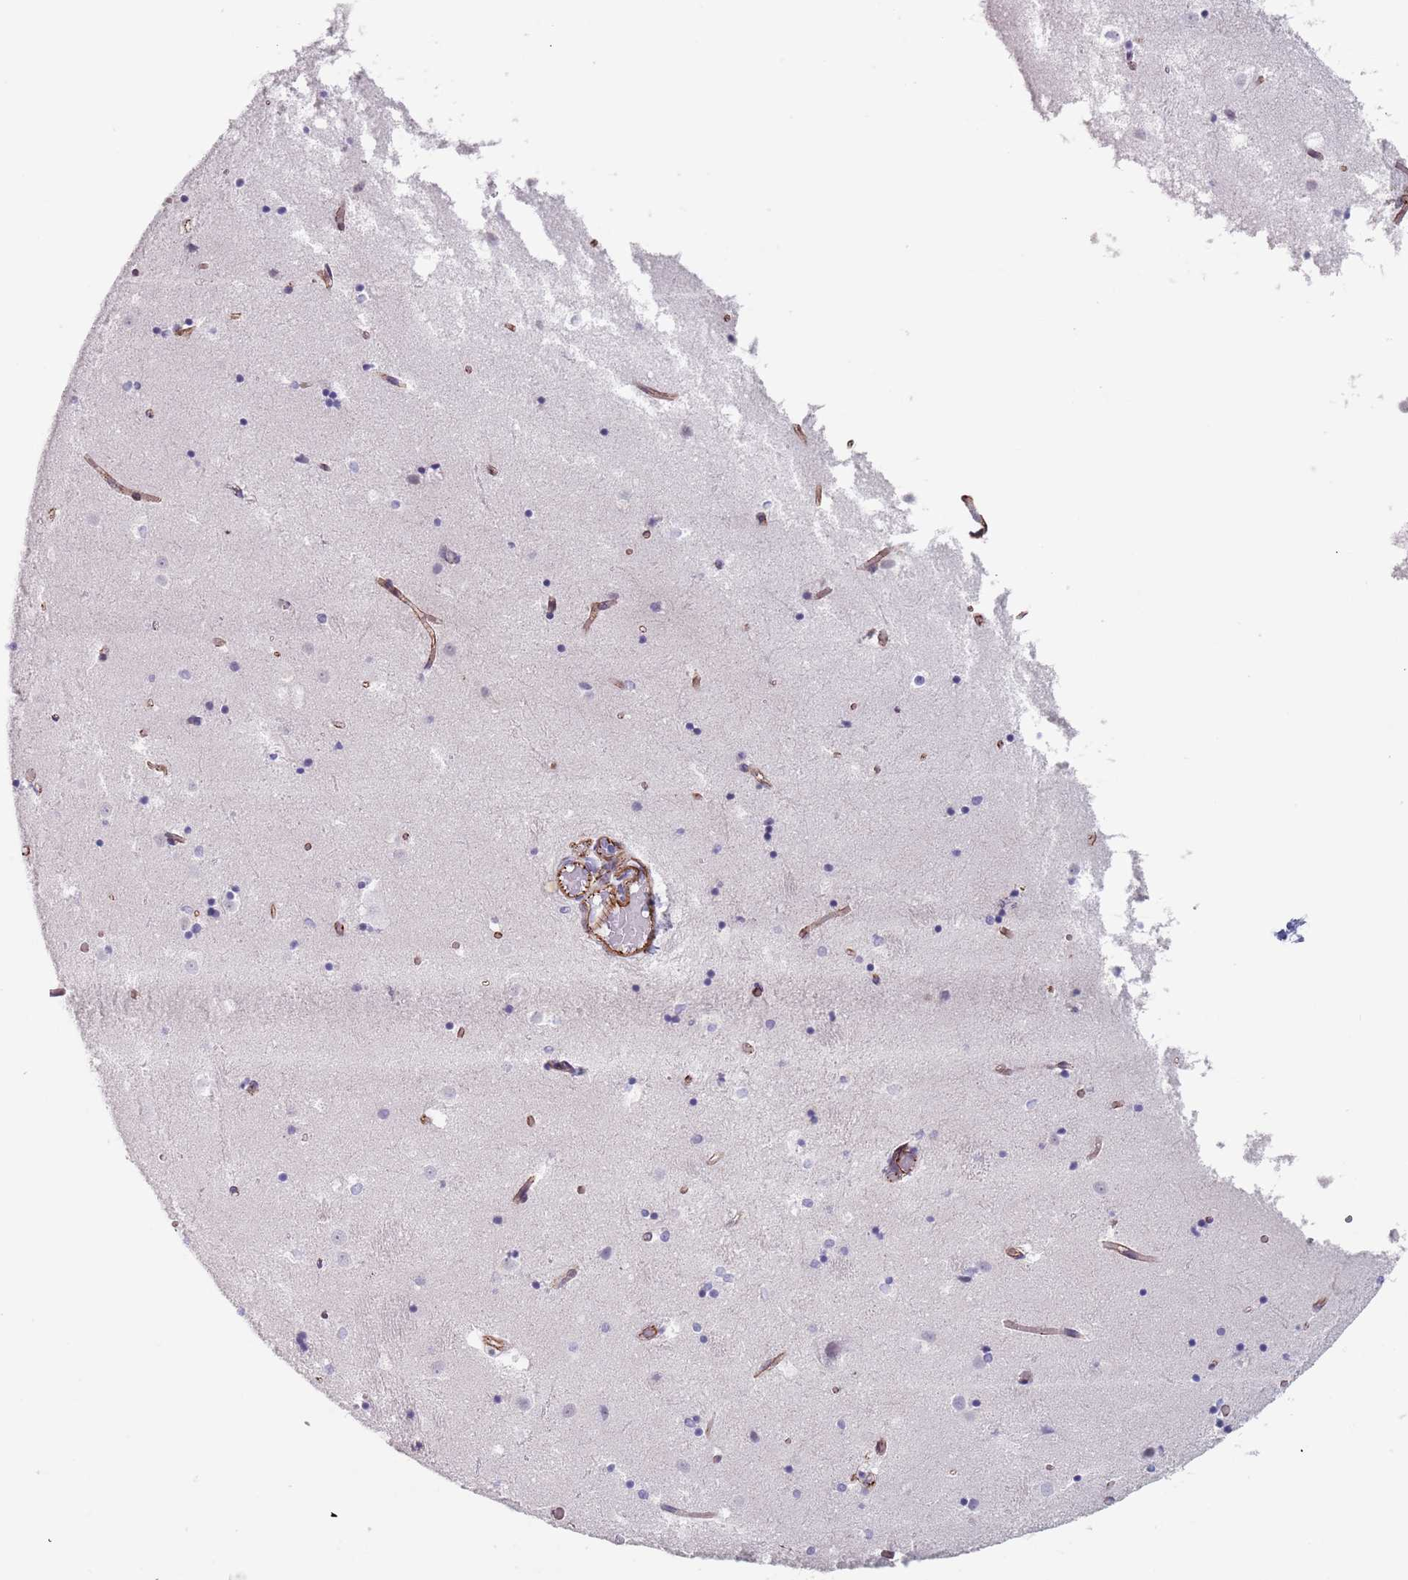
{"staining": {"intensity": "negative", "quantity": "none", "location": "none"}, "tissue": "caudate", "cell_type": "Glial cells", "image_type": "normal", "snomed": [{"axis": "morphology", "description": "Normal tissue, NOS"}, {"axis": "topography", "description": "Lateral ventricle wall"}], "caption": "Human caudate stained for a protein using immunohistochemistry (IHC) demonstrates no expression in glial cells.", "gene": "OR5A2", "patient": {"sex": "female", "age": 52}}